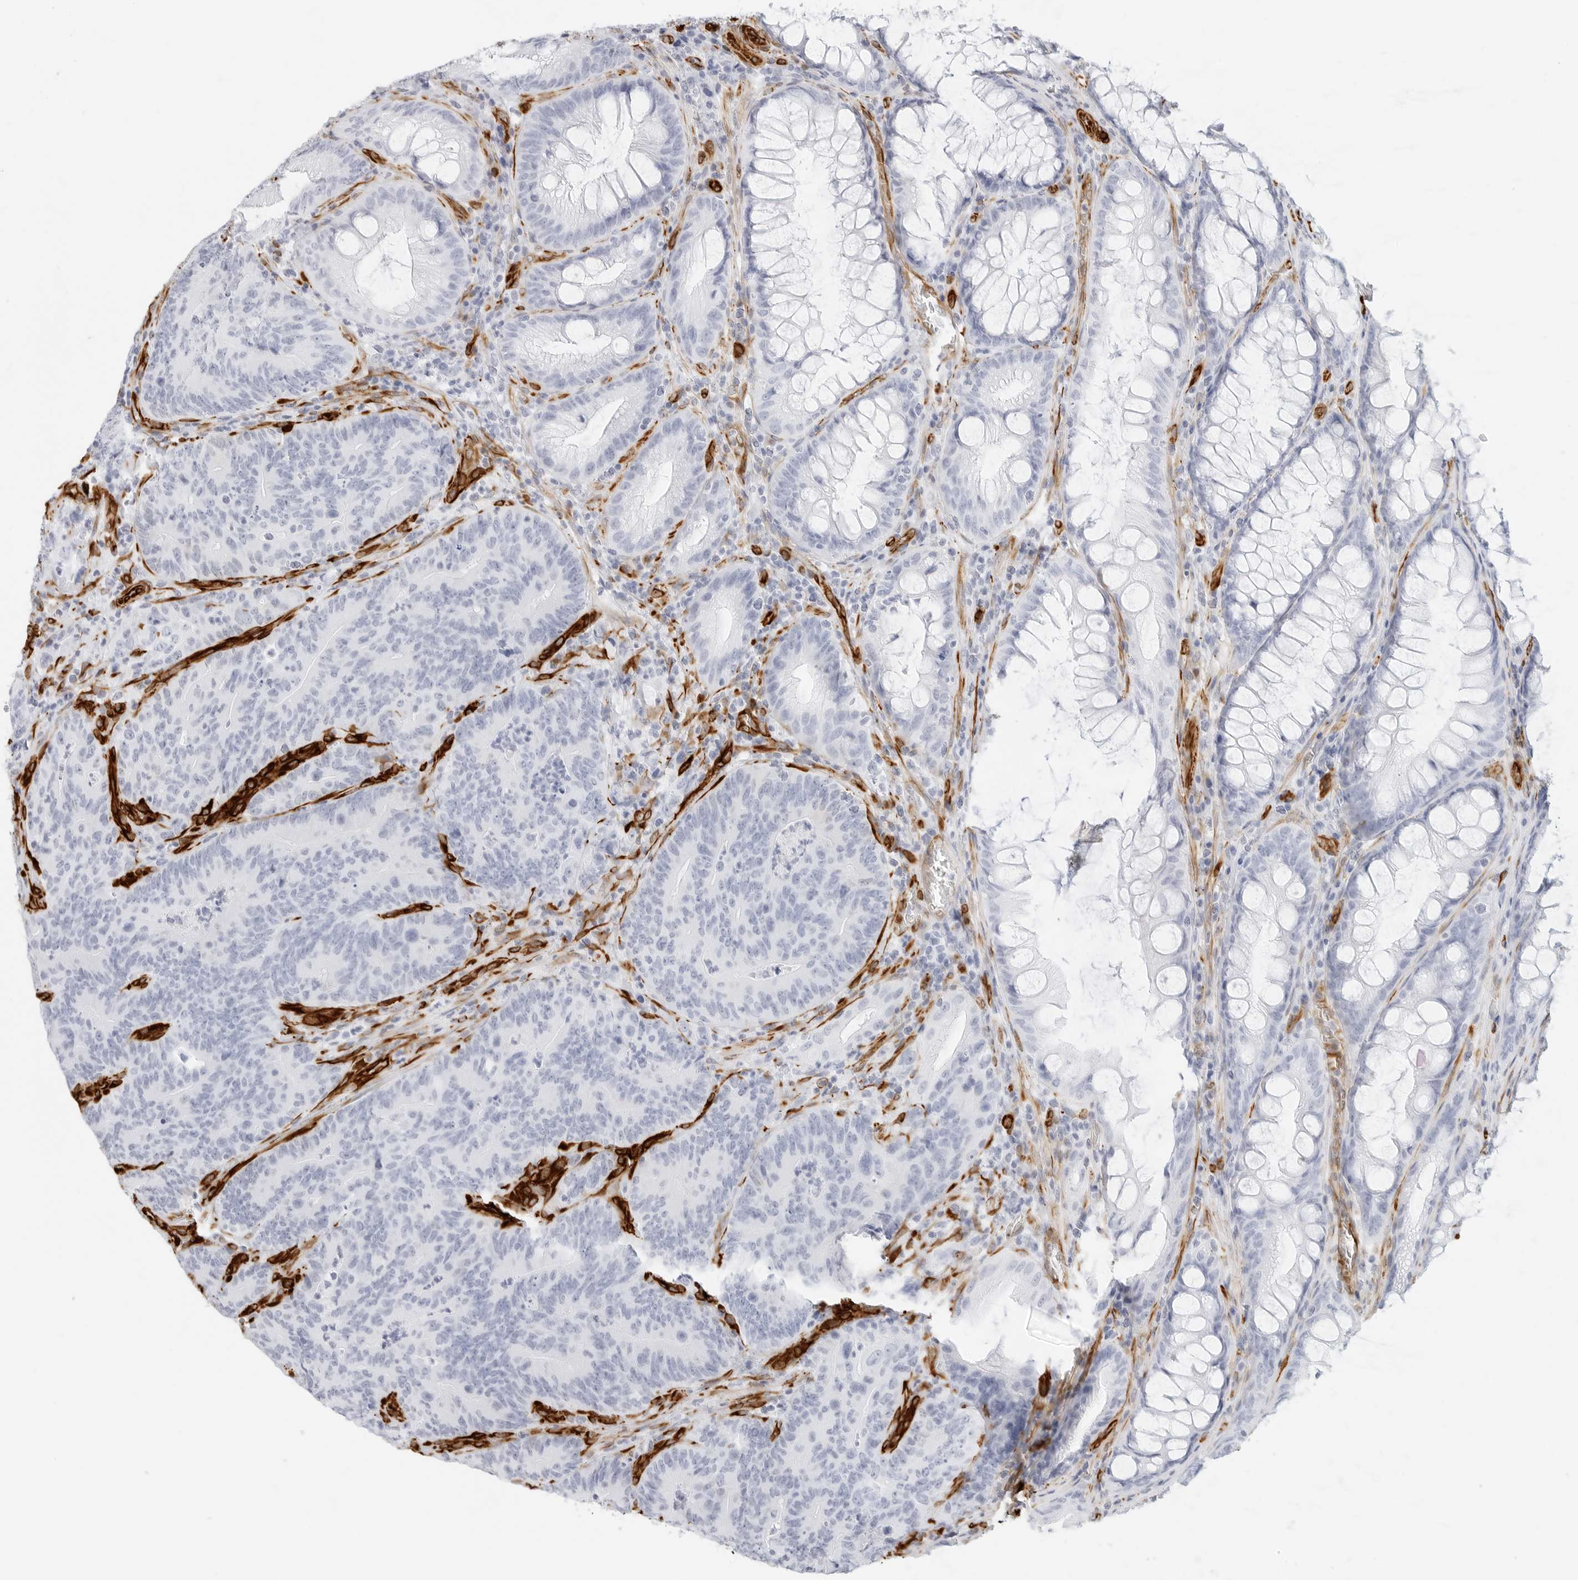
{"staining": {"intensity": "negative", "quantity": "none", "location": "none"}, "tissue": "colorectal cancer", "cell_type": "Tumor cells", "image_type": "cancer", "snomed": [{"axis": "morphology", "description": "Normal tissue, NOS"}, {"axis": "topography", "description": "Colon"}], "caption": "This is an immunohistochemistry (IHC) photomicrograph of colorectal cancer. There is no staining in tumor cells.", "gene": "NES", "patient": {"sex": "female", "age": 82}}